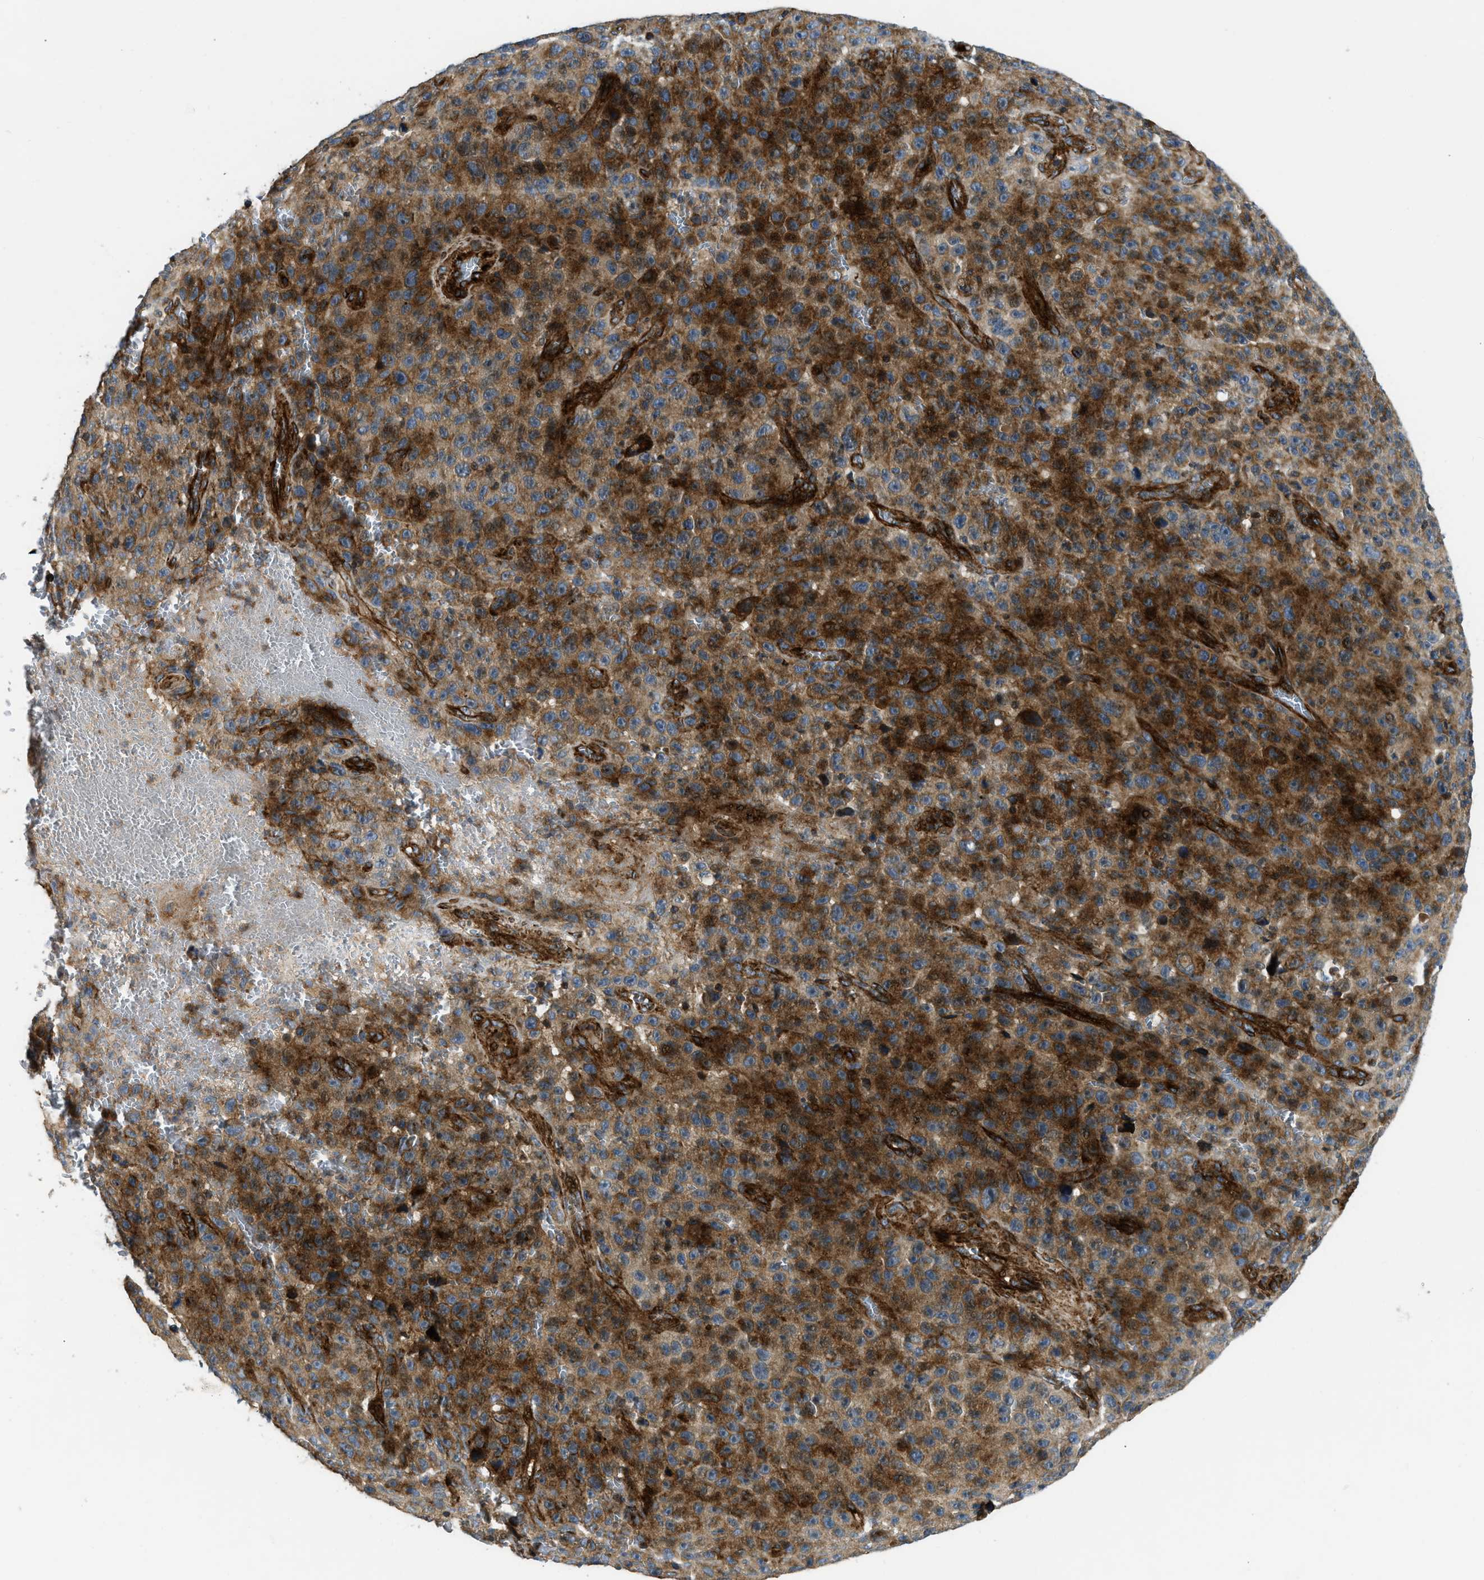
{"staining": {"intensity": "strong", "quantity": ">75%", "location": "cytoplasmic/membranous"}, "tissue": "melanoma", "cell_type": "Tumor cells", "image_type": "cancer", "snomed": [{"axis": "morphology", "description": "Malignant melanoma, NOS"}, {"axis": "topography", "description": "Skin"}], "caption": "High-magnification brightfield microscopy of malignant melanoma stained with DAB (3,3'-diaminobenzidine) (brown) and counterstained with hematoxylin (blue). tumor cells exhibit strong cytoplasmic/membranous positivity is identified in approximately>75% of cells.", "gene": "NYNRIN", "patient": {"sex": "female", "age": 82}}